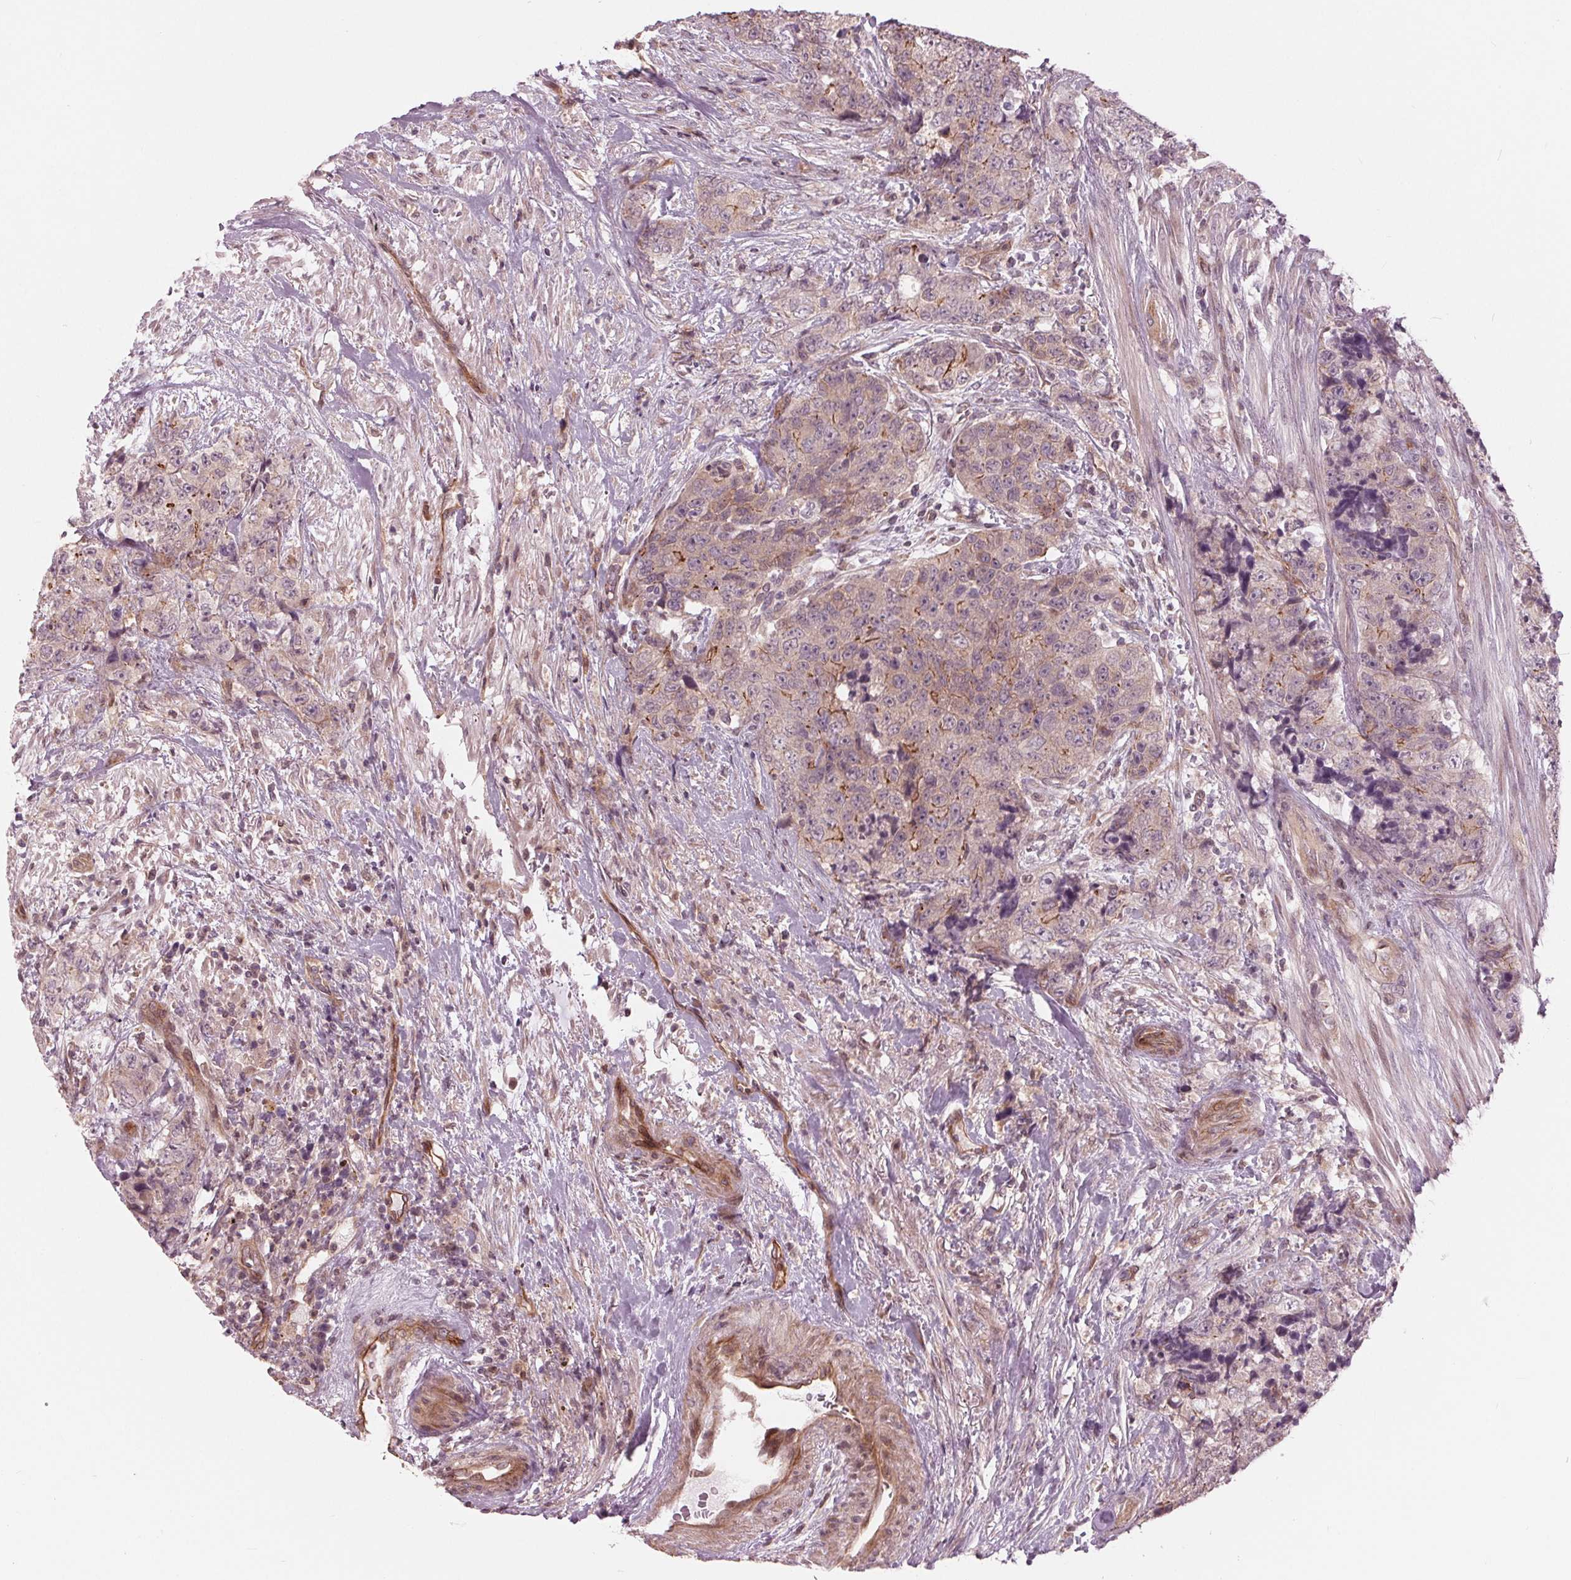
{"staining": {"intensity": "negative", "quantity": "none", "location": "none"}, "tissue": "urothelial cancer", "cell_type": "Tumor cells", "image_type": "cancer", "snomed": [{"axis": "morphology", "description": "Urothelial carcinoma, High grade"}, {"axis": "topography", "description": "Urinary bladder"}], "caption": "Immunohistochemical staining of high-grade urothelial carcinoma displays no significant staining in tumor cells.", "gene": "TXNIP", "patient": {"sex": "female", "age": 78}}